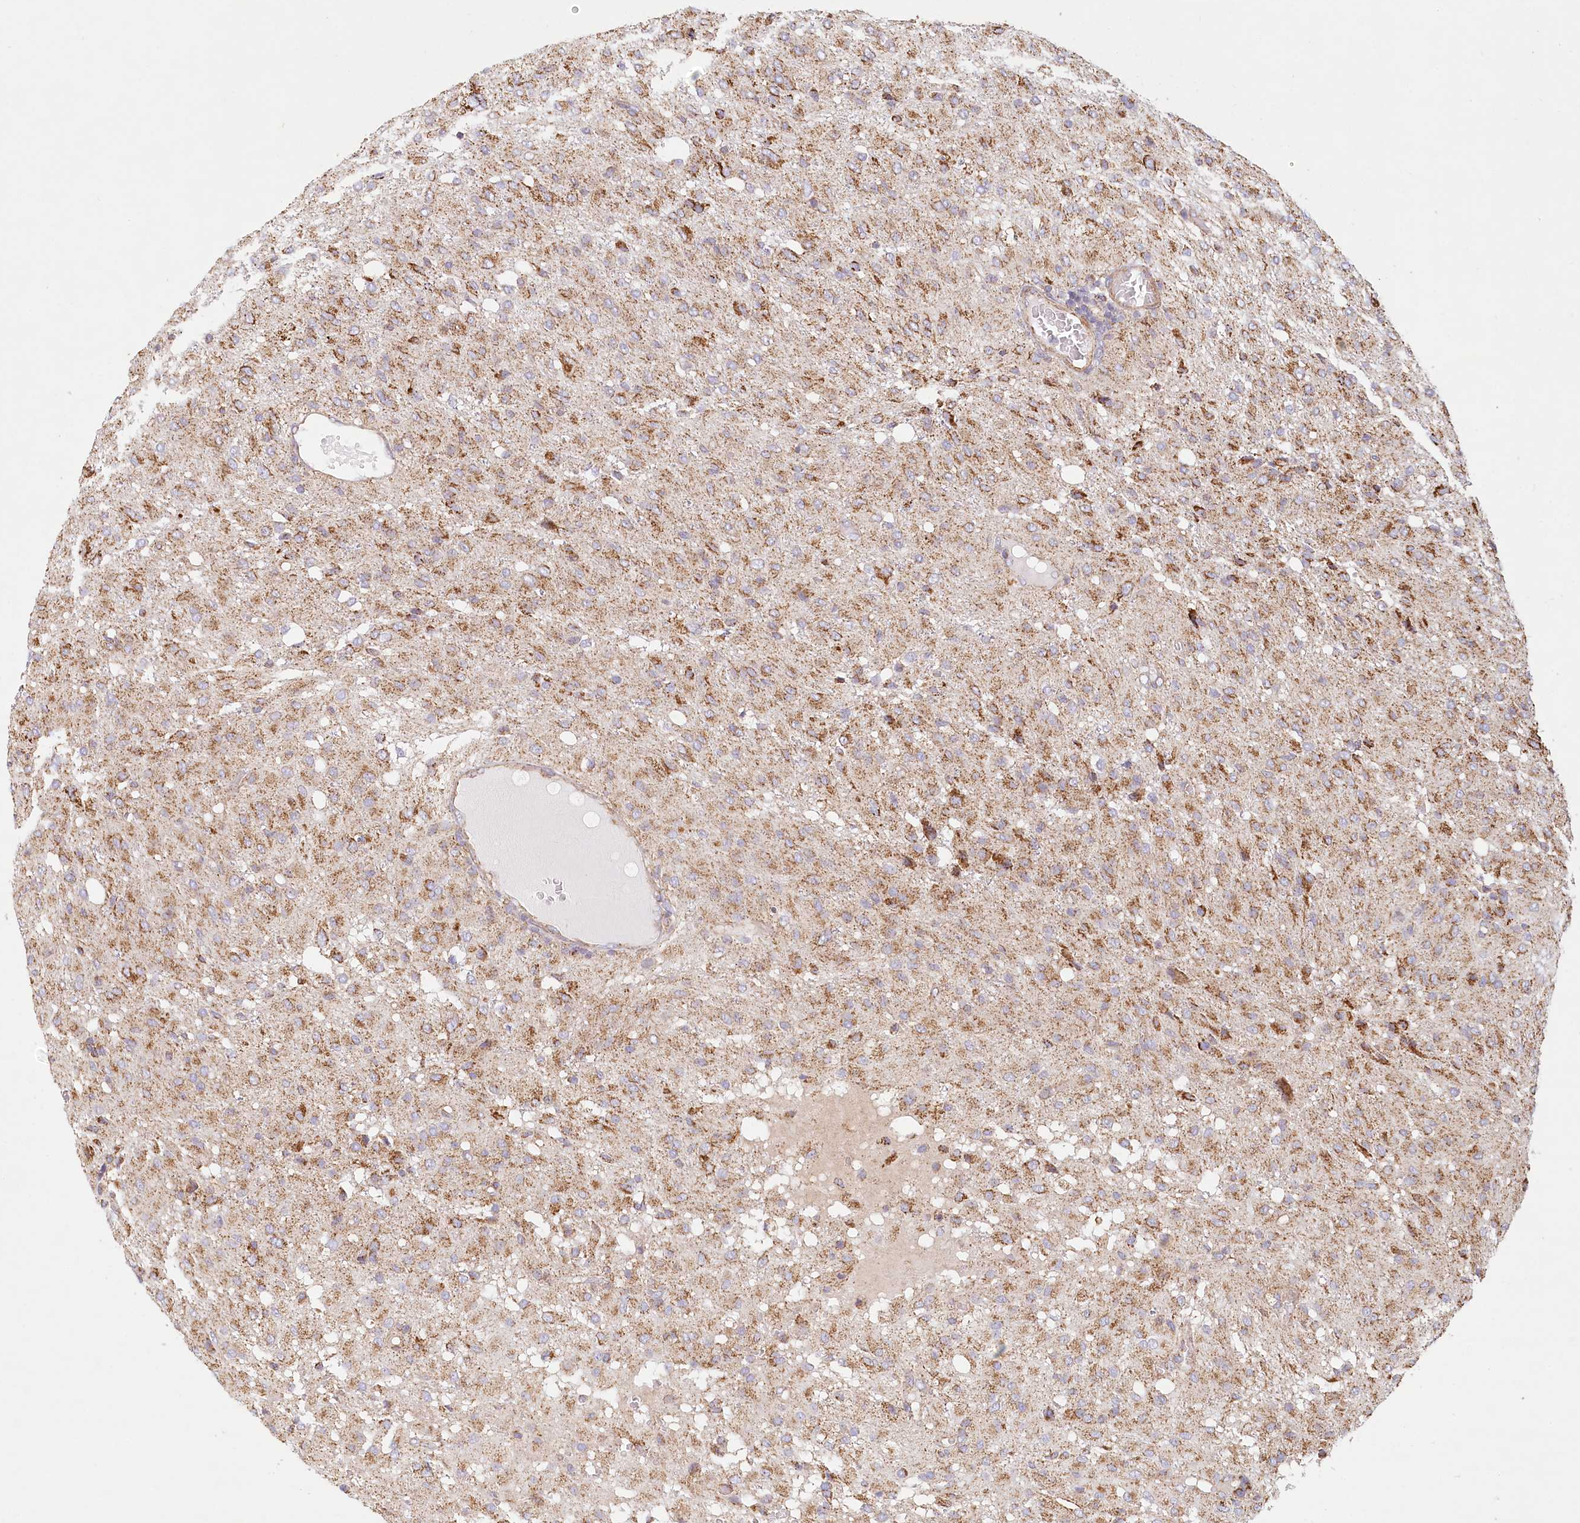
{"staining": {"intensity": "moderate", "quantity": ">75%", "location": "cytoplasmic/membranous"}, "tissue": "glioma", "cell_type": "Tumor cells", "image_type": "cancer", "snomed": [{"axis": "morphology", "description": "Glioma, malignant, High grade"}, {"axis": "topography", "description": "Brain"}], "caption": "Immunohistochemical staining of human malignant glioma (high-grade) demonstrates moderate cytoplasmic/membranous protein staining in about >75% of tumor cells. (Stains: DAB in brown, nuclei in blue, Microscopy: brightfield microscopy at high magnification).", "gene": "UMPS", "patient": {"sex": "female", "age": 59}}